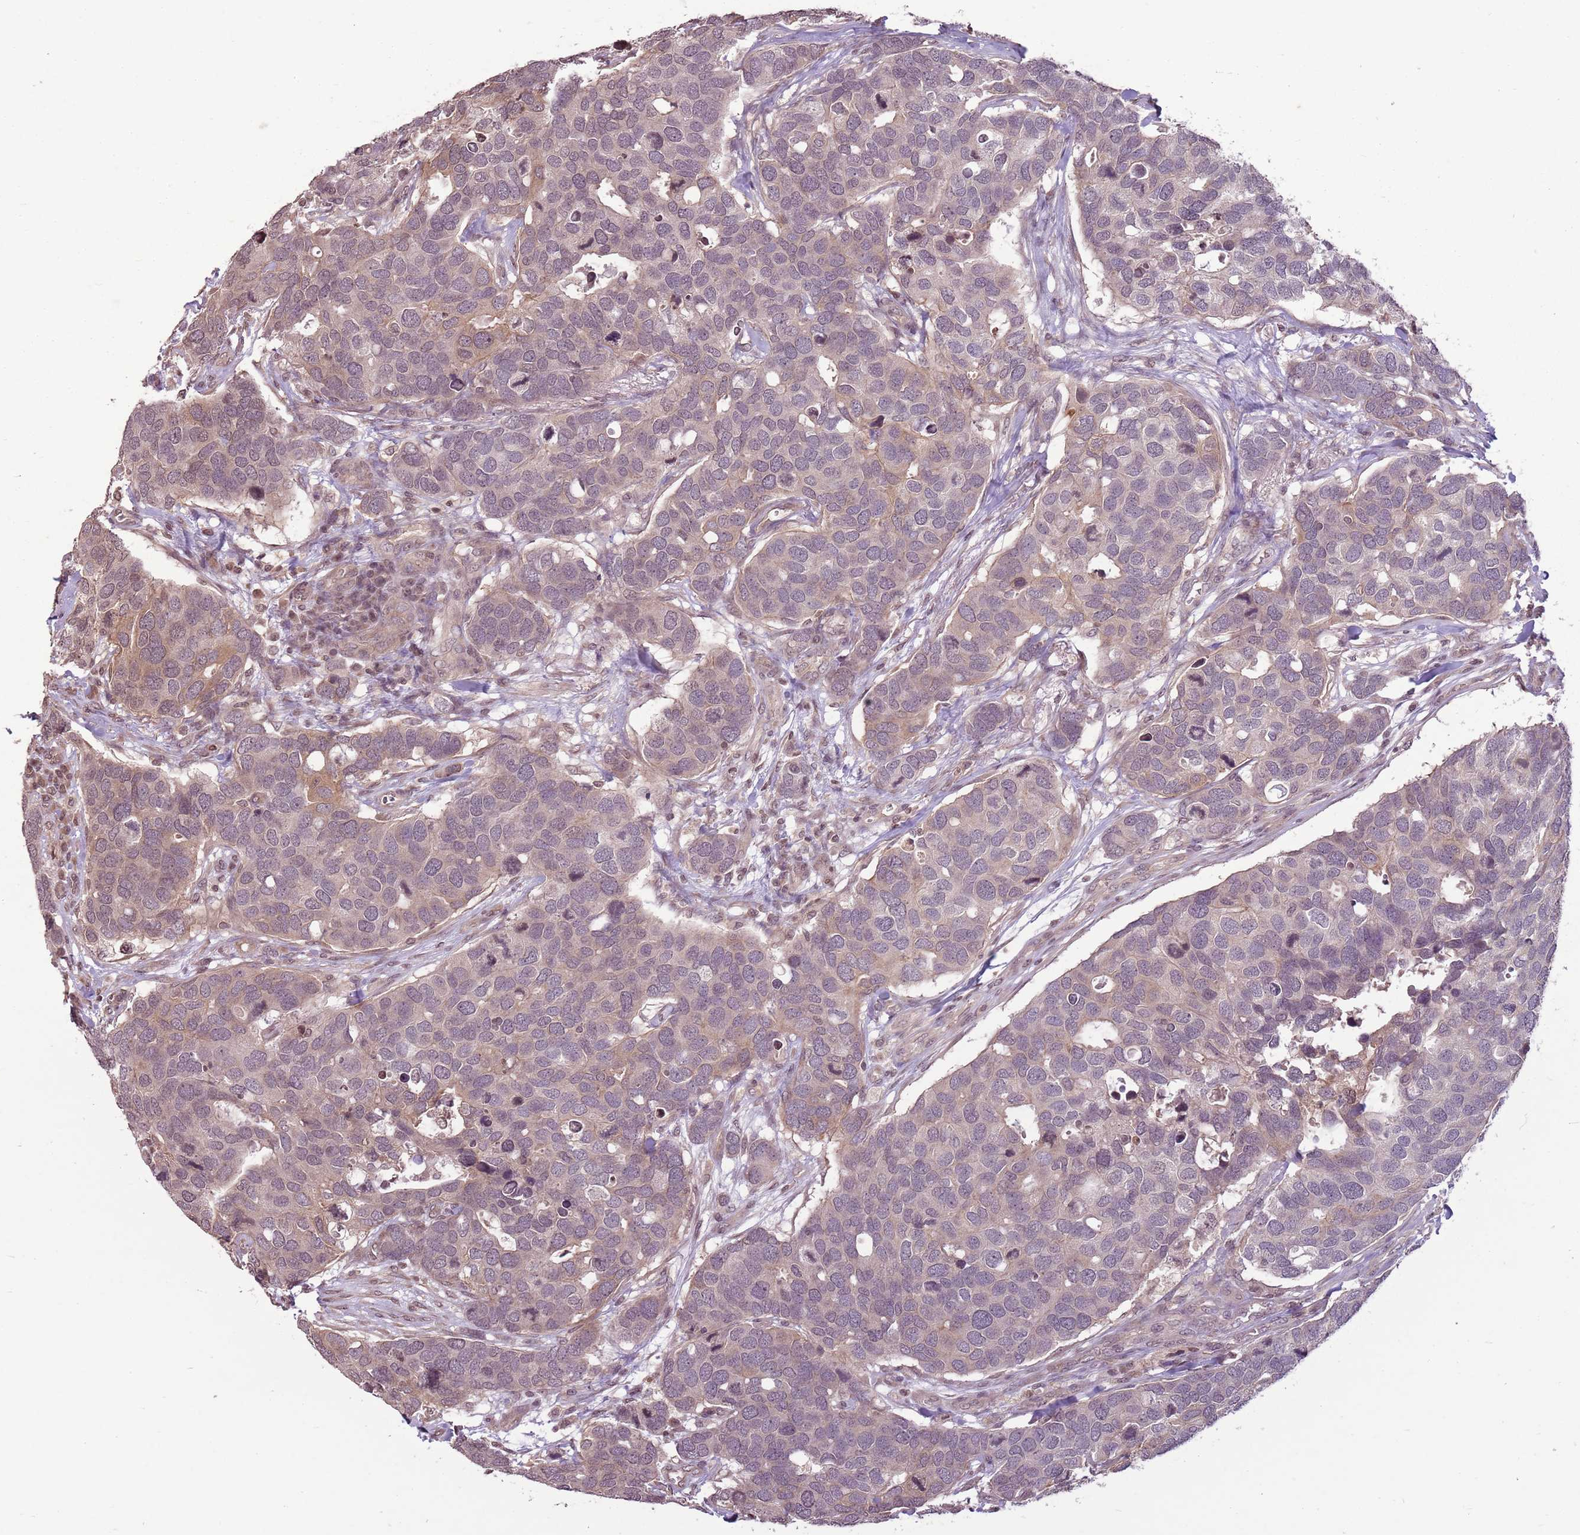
{"staining": {"intensity": "weak", "quantity": "25%-75%", "location": "cytoplasmic/membranous"}, "tissue": "breast cancer", "cell_type": "Tumor cells", "image_type": "cancer", "snomed": [{"axis": "morphology", "description": "Duct carcinoma"}, {"axis": "topography", "description": "Breast"}], "caption": "Tumor cells demonstrate low levels of weak cytoplasmic/membranous staining in approximately 25%-75% of cells in breast cancer.", "gene": "CAPN9", "patient": {"sex": "female", "age": 83}}